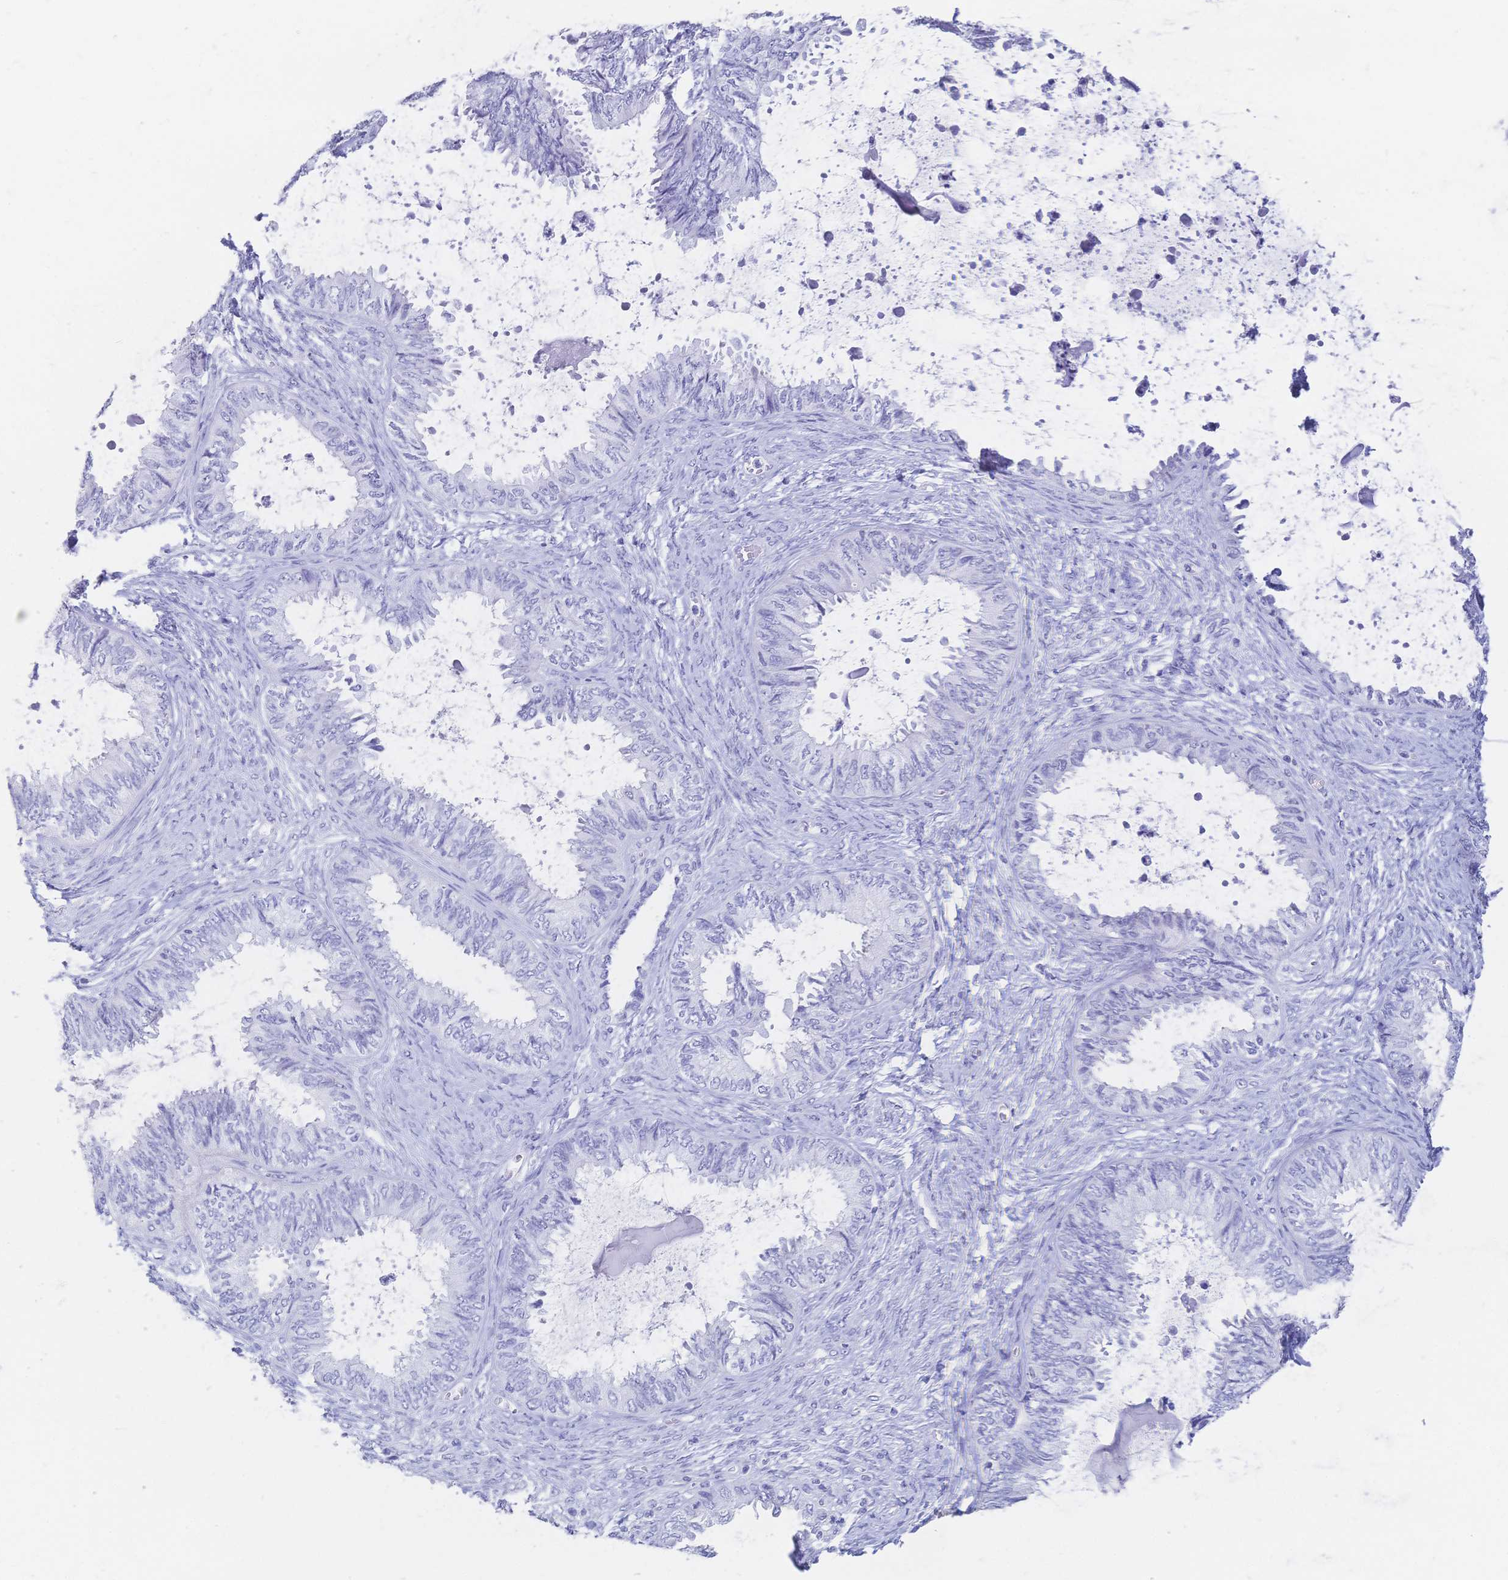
{"staining": {"intensity": "negative", "quantity": "none", "location": "none"}, "tissue": "ovarian cancer", "cell_type": "Tumor cells", "image_type": "cancer", "snomed": [{"axis": "morphology", "description": "Carcinoma, endometroid"}, {"axis": "topography", "description": "Ovary"}], "caption": "Image shows no significant protein expression in tumor cells of endometroid carcinoma (ovarian).", "gene": "MEP1B", "patient": {"sex": "female", "age": 70}}